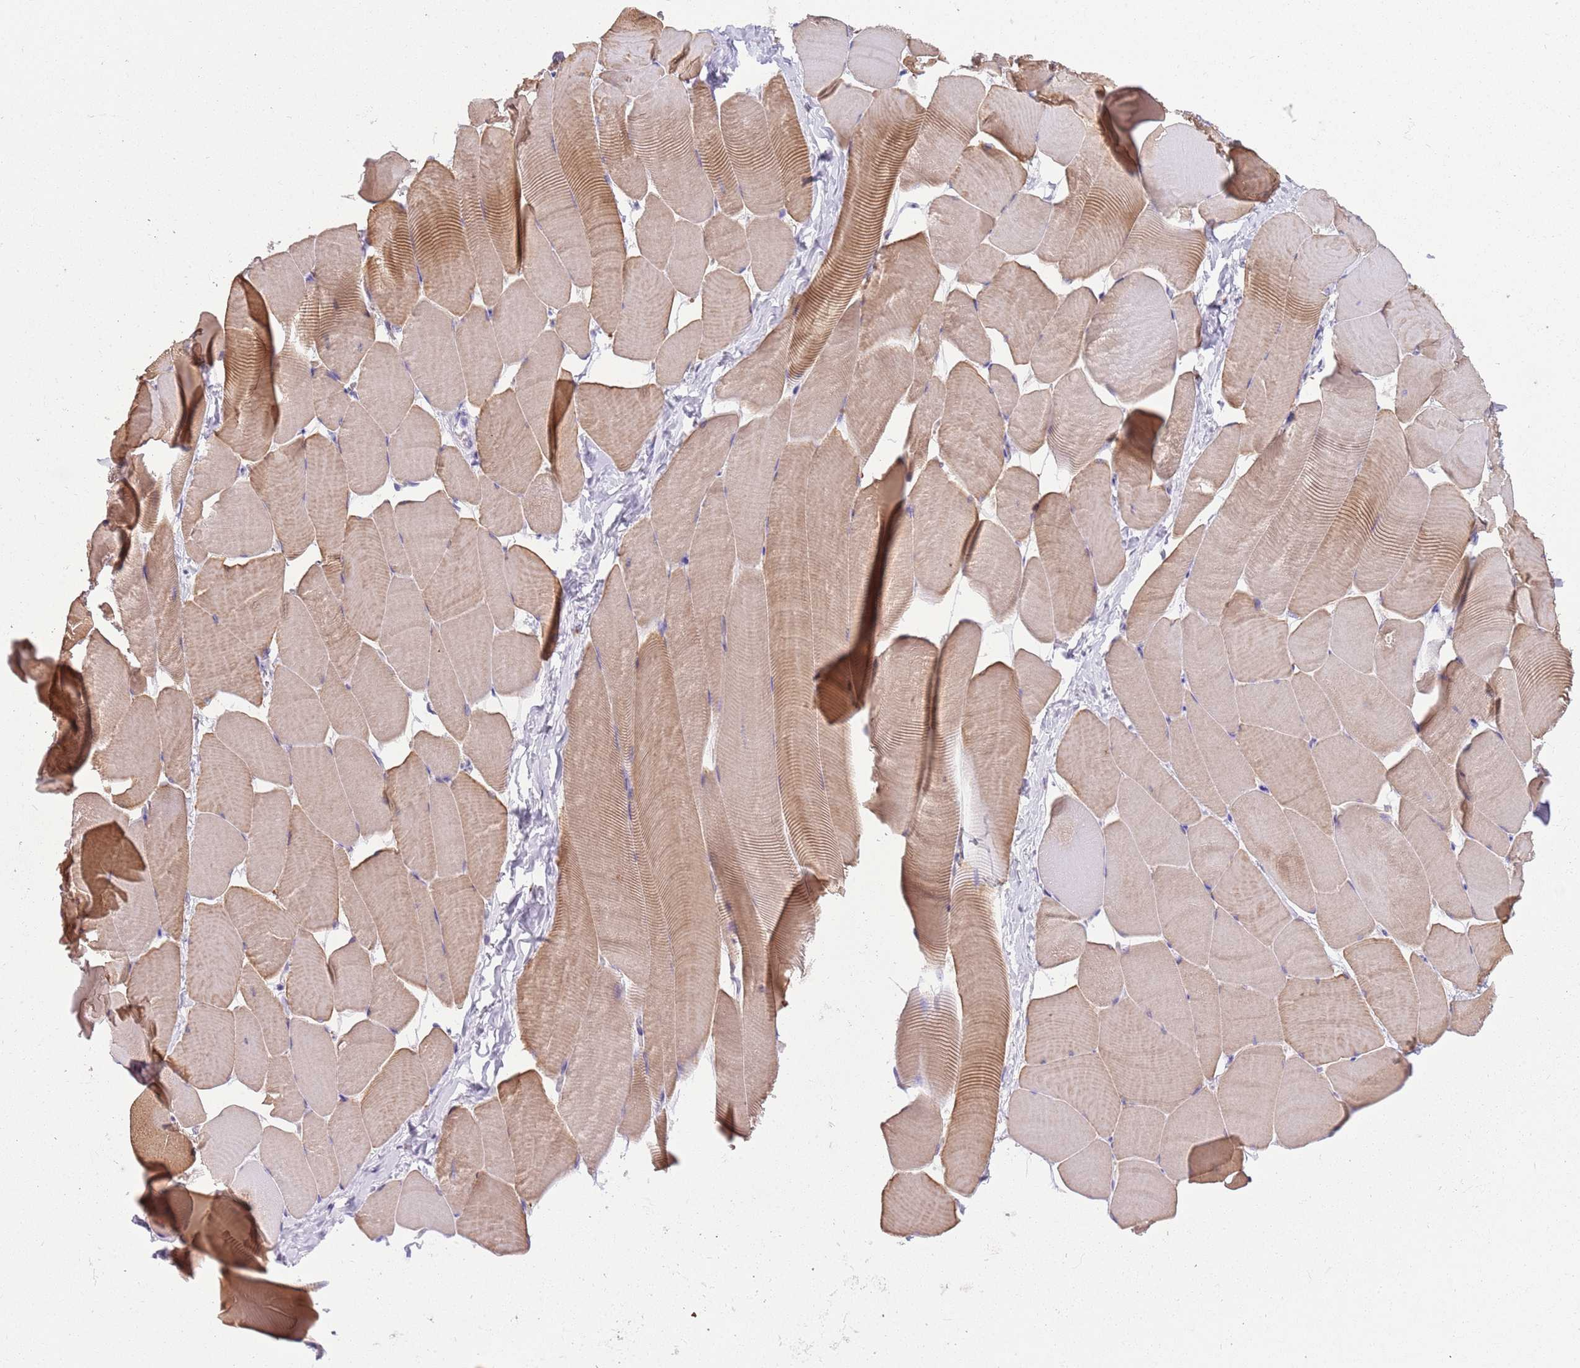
{"staining": {"intensity": "moderate", "quantity": "25%-75%", "location": "cytoplasmic/membranous"}, "tissue": "skeletal muscle", "cell_type": "Myocytes", "image_type": "normal", "snomed": [{"axis": "morphology", "description": "Normal tissue, NOS"}, {"axis": "topography", "description": "Skeletal muscle"}], "caption": "The micrograph reveals immunohistochemical staining of benign skeletal muscle. There is moderate cytoplasmic/membranous expression is identified in about 25%-75% of myocytes.", "gene": "CFAP73", "patient": {"sex": "male", "age": 25}}